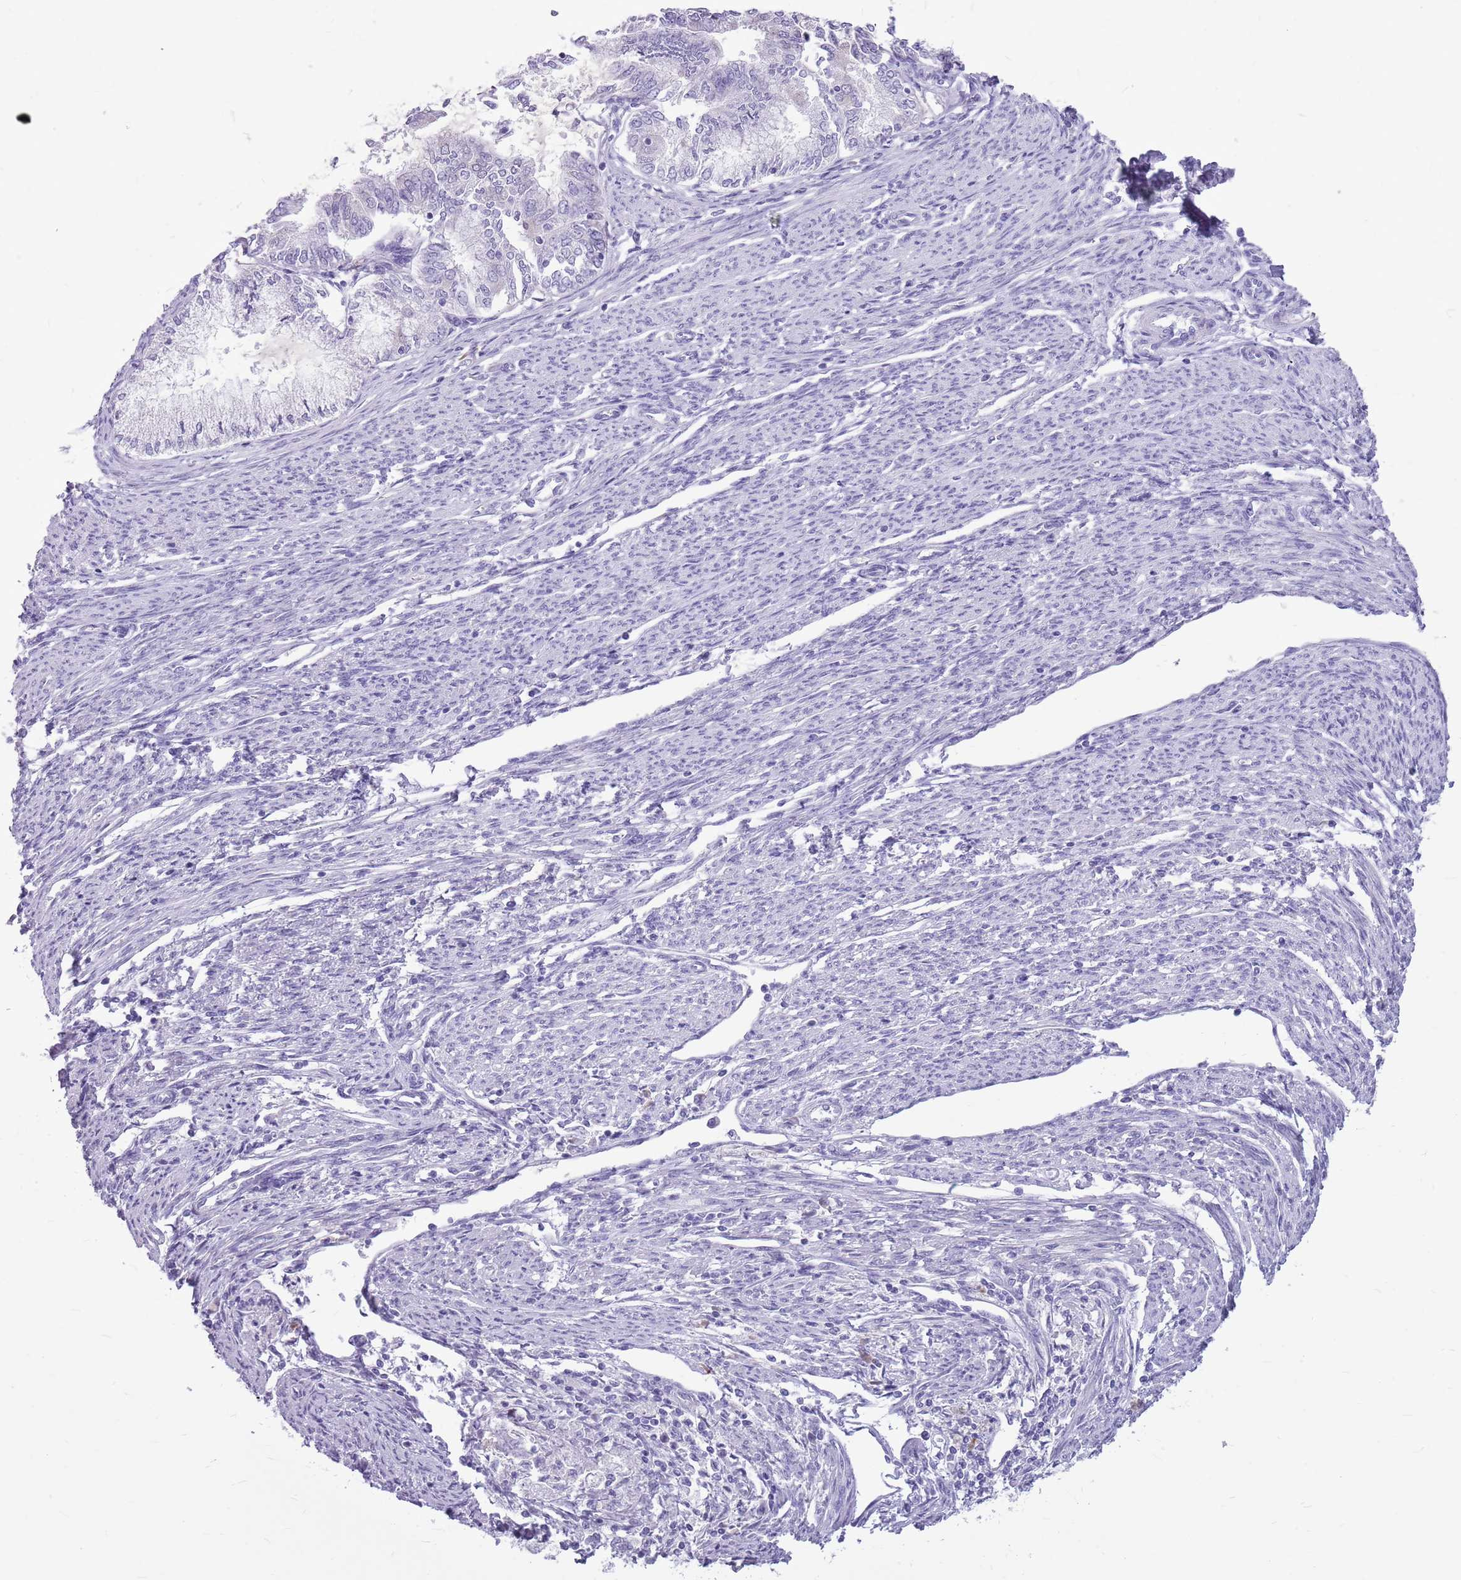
{"staining": {"intensity": "negative", "quantity": "none", "location": "none"}, "tissue": "endometrial cancer", "cell_type": "Tumor cells", "image_type": "cancer", "snomed": [{"axis": "morphology", "description": "Adenocarcinoma, NOS"}, {"axis": "topography", "description": "Endometrium"}], "caption": "DAB immunohistochemical staining of human endometrial cancer demonstrates no significant positivity in tumor cells.", "gene": "ZNF425", "patient": {"sex": "female", "age": 79}}